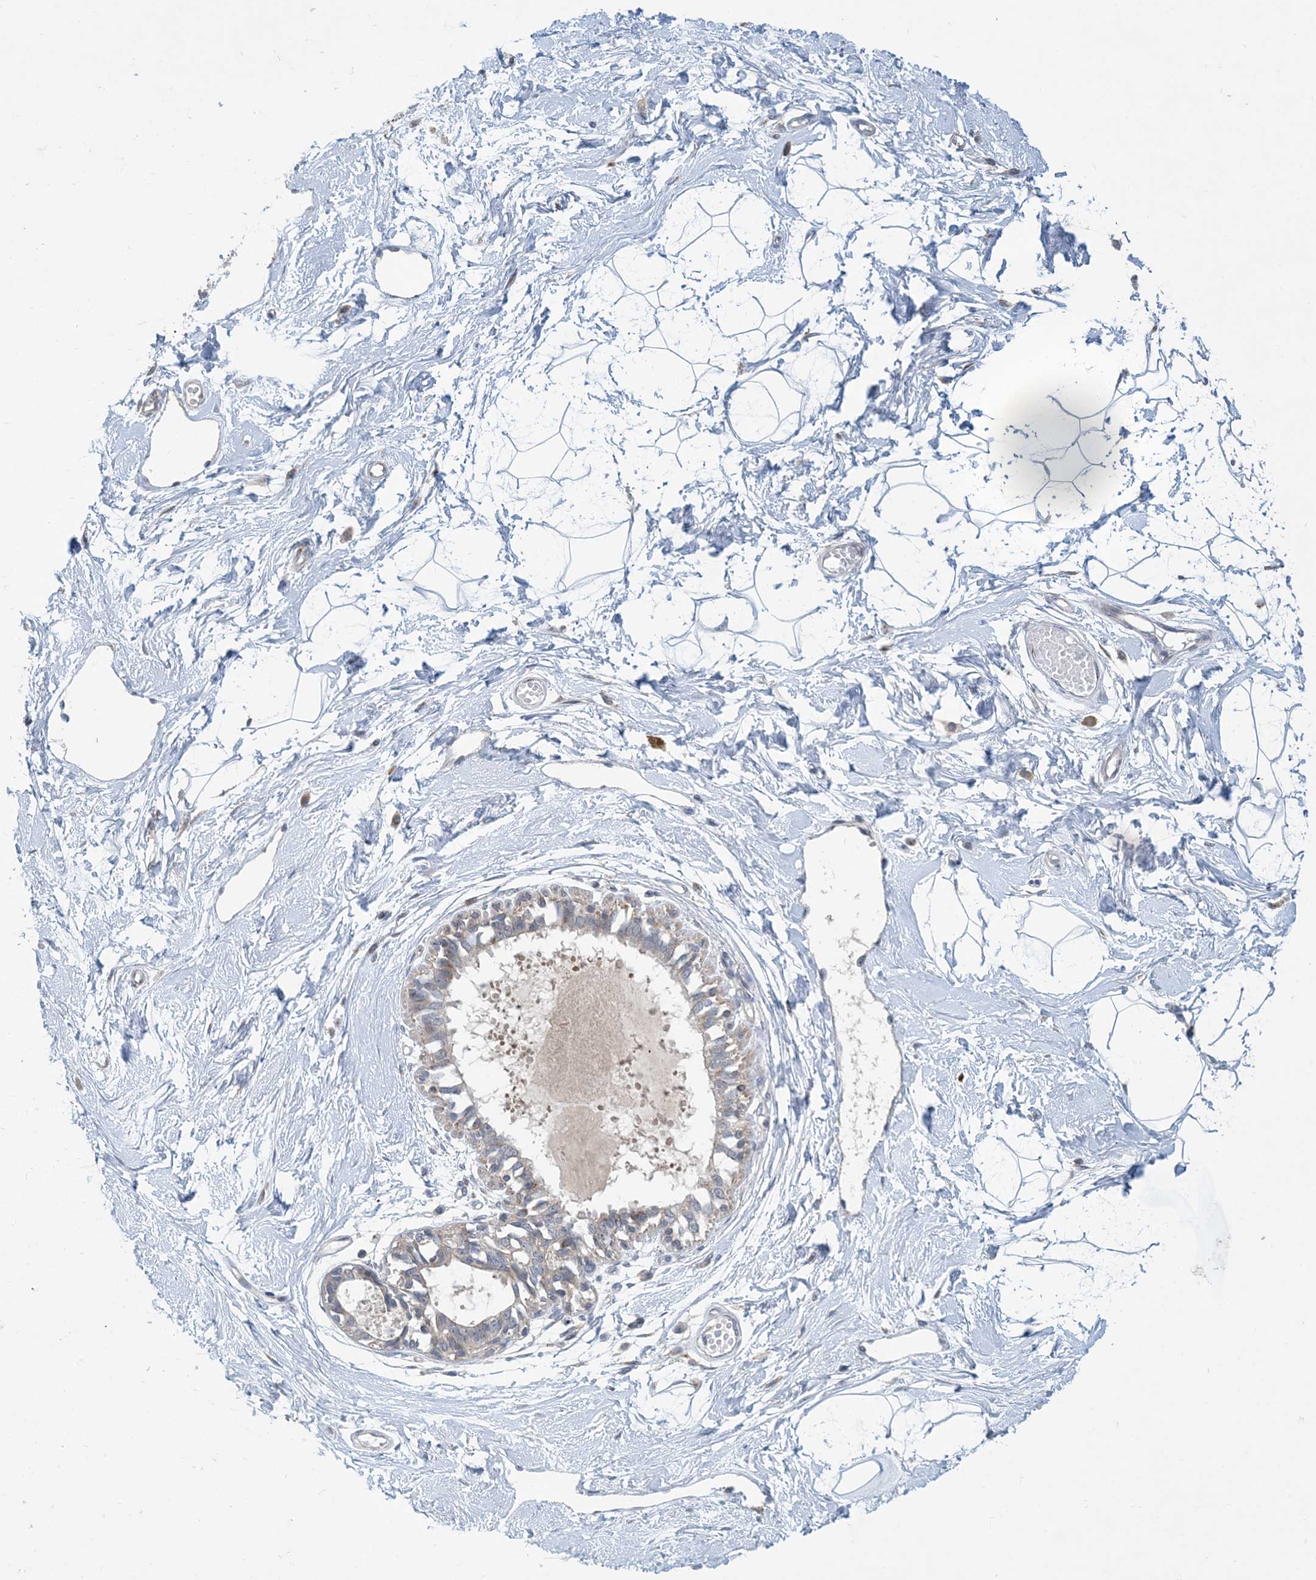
{"staining": {"intensity": "negative", "quantity": "none", "location": "none"}, "tissue": "breast", "cell_type": "Adipocytes", "image_type": "normal", "snomed": [{"axis": "morphology", "description": "Normal tissue, NOS"}, {"axis": "topography", "description": "Breast"}], "caption": "Immunohistochemical staining of benign breast displays no significant expression in adipocytes.", "gene": "TINAG", "patient": {"sex": "female", "age": 45}}